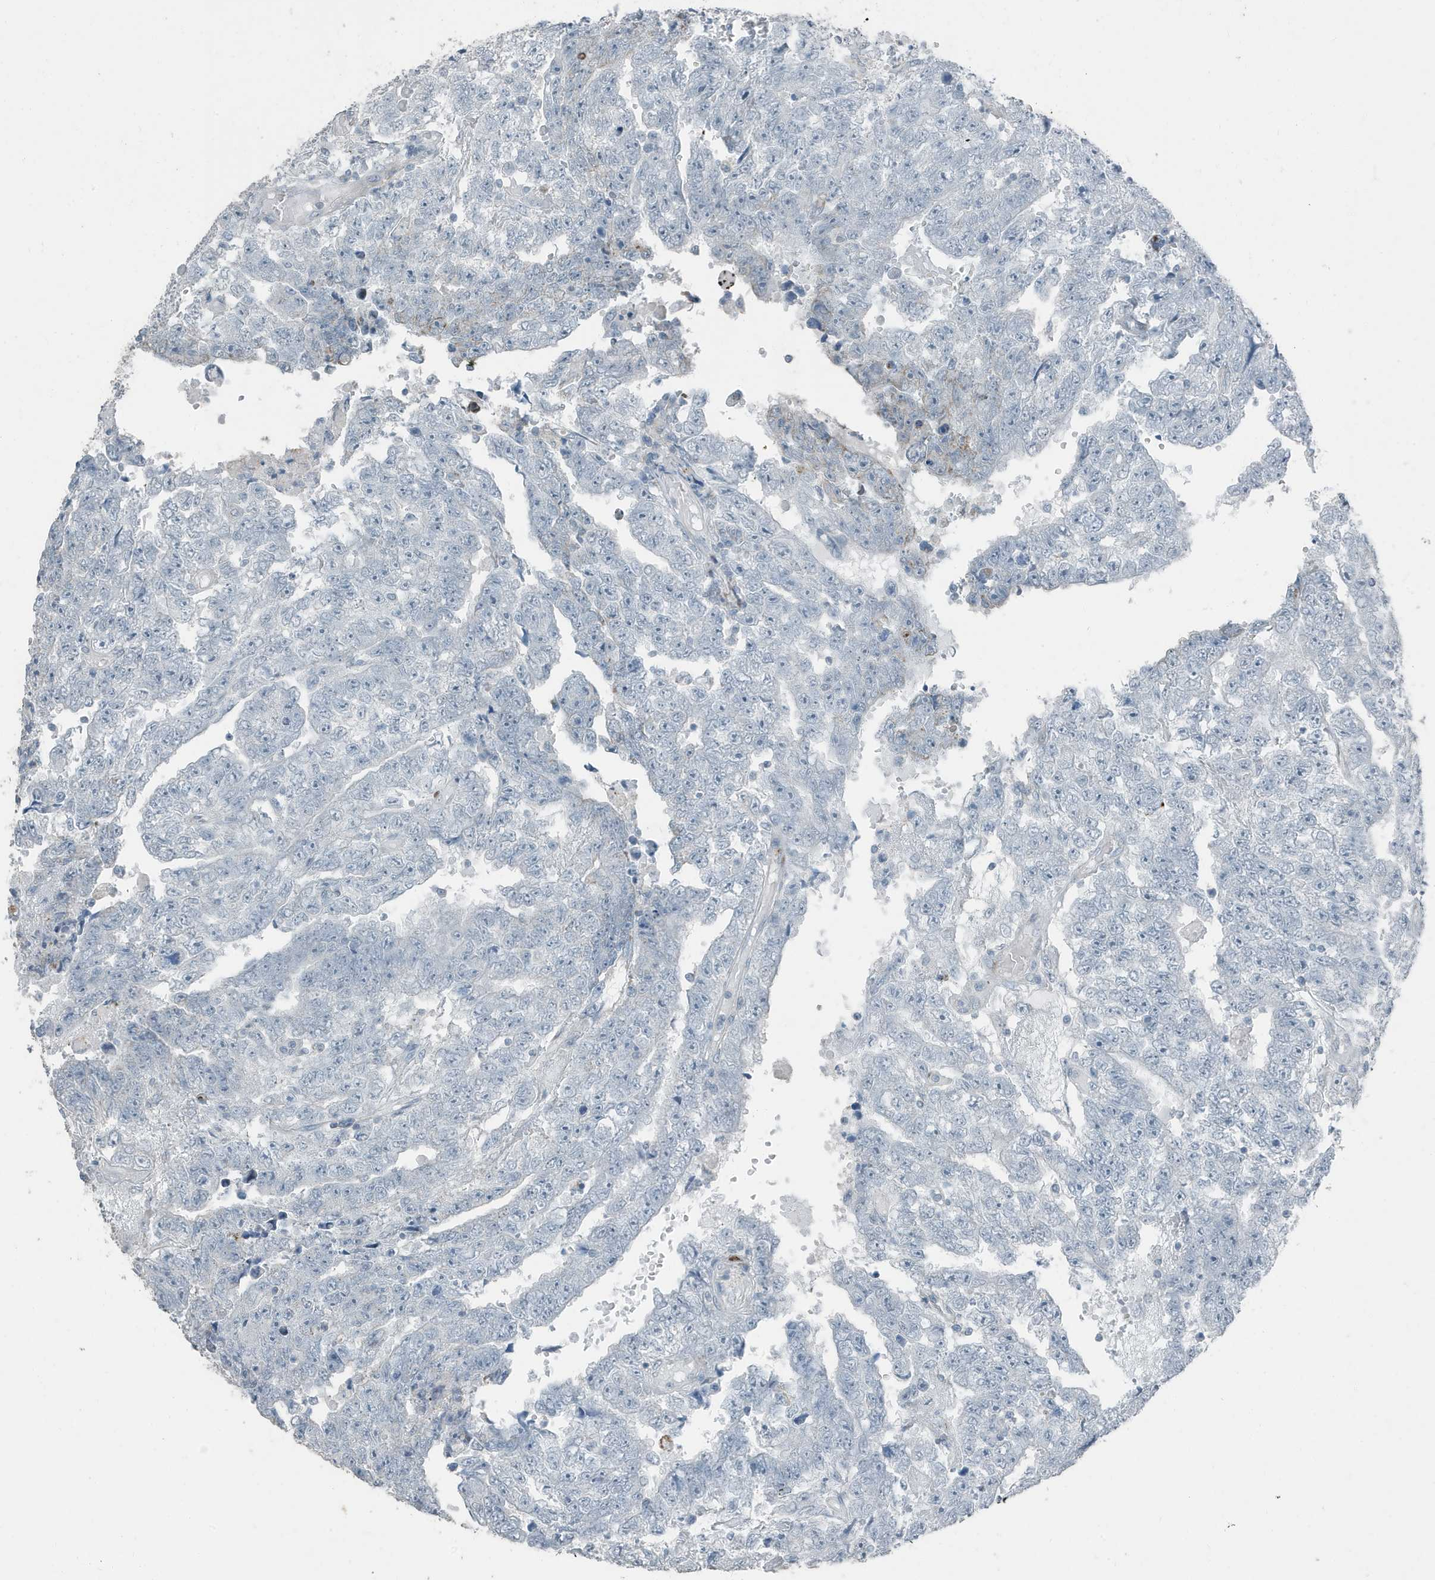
{"staining": {"intensity": "negative", "quantity": "none", "location": "none"}, "tissue": "testis cancer", "cell_type": "Tumor cells", "image_type": "cancer", "snomed": [{"axis": "morphology", "description": "Carcinoma, Embryonal, NOS"}, {"axis": "topography", "description": "Testis"}], "caption": "IHC image of neoplastic tissue: human testis cancer (embryonal carcinoma) stained with DAB shows no significant protein expression in tumor cells.", "gene": "FAM162A", "patient": {"sex": "male", "age": 25}}